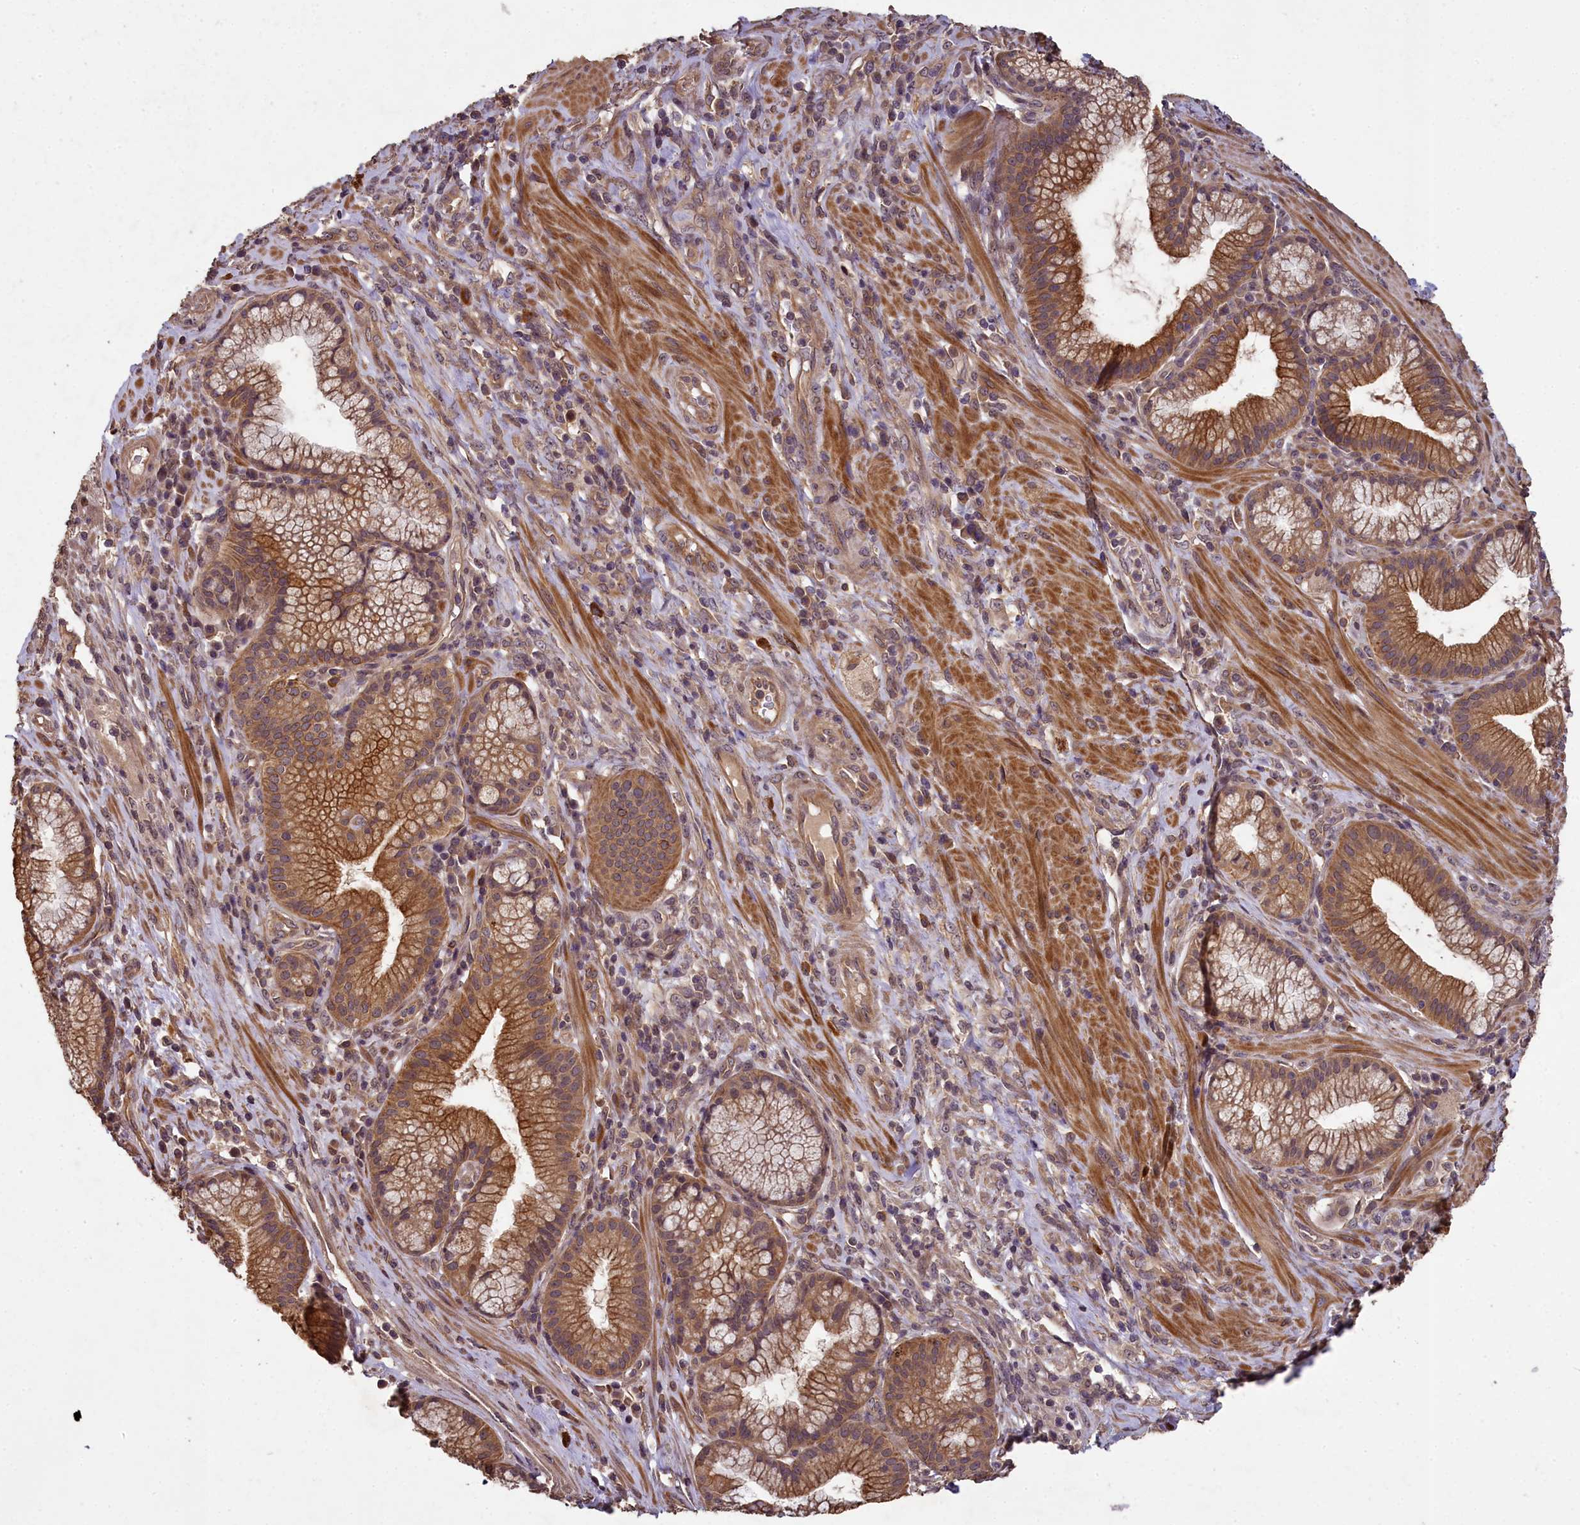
{"staining": {"intensity": "moderate", "quantity": ">75%", "location": "cytoplasmic/membranous"}, "tissue": "pancreatic cancer", "cell_type": "Tumor cells", "image_type": "cancer", "snomed": [{"axis": "morphology", "description": "Adenocarcinoma, NOS"}, {"axis": "topography", "description": "Pancreas"}], "caption": "A micrograph of adenocarcinoma (pancreatic) stained for a protein shows moderate cytoplasmic/membranous brown staining in tumor cells. Nuclei are stained in blue.", "gene": "CHD9", "patient": {"sex": "male", "age": 72}}